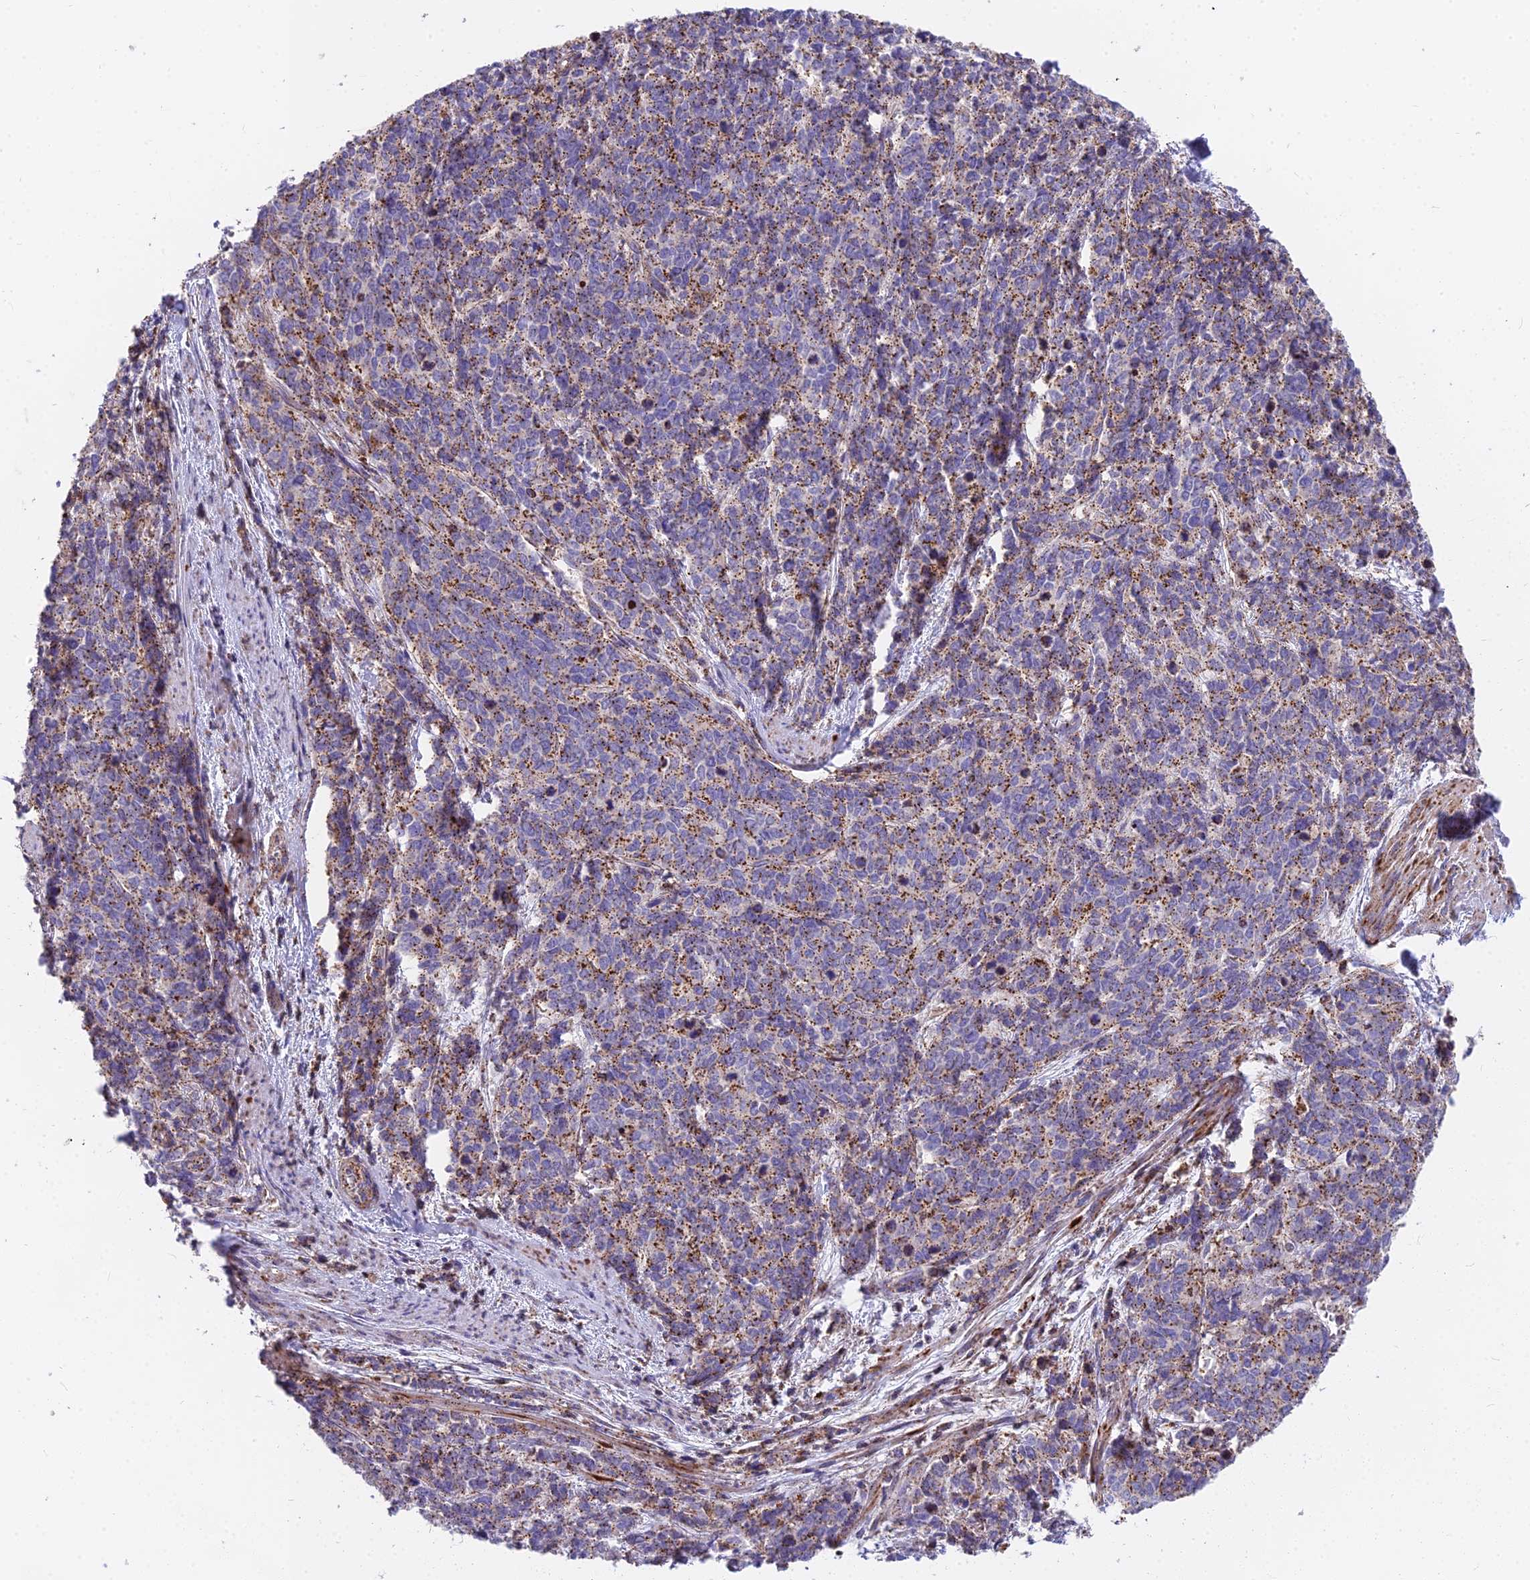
{"staining": {"intensity": "moderate", "quantity": "25%-75%", "location": "cytoplasmic/membranous"}, "tissue": "cervical cancer", "cell_type": "Tumor cells", "image_type": "cancer", "snomed": [{"axis": "morphology", "description": "Squamous cell carcinoma, NOS"}, {"axis": "topography", "description": "Cervix"}], "caption": "There is medium levels of moderate cytoplasmic/membranous staining in tumor cells of cervical squamous cell carcinoma, as demonstrated by immunohistochemical staining (brown color).", "gene": "FRMPD1", "patient": {"sex": "female", "age": 60}}